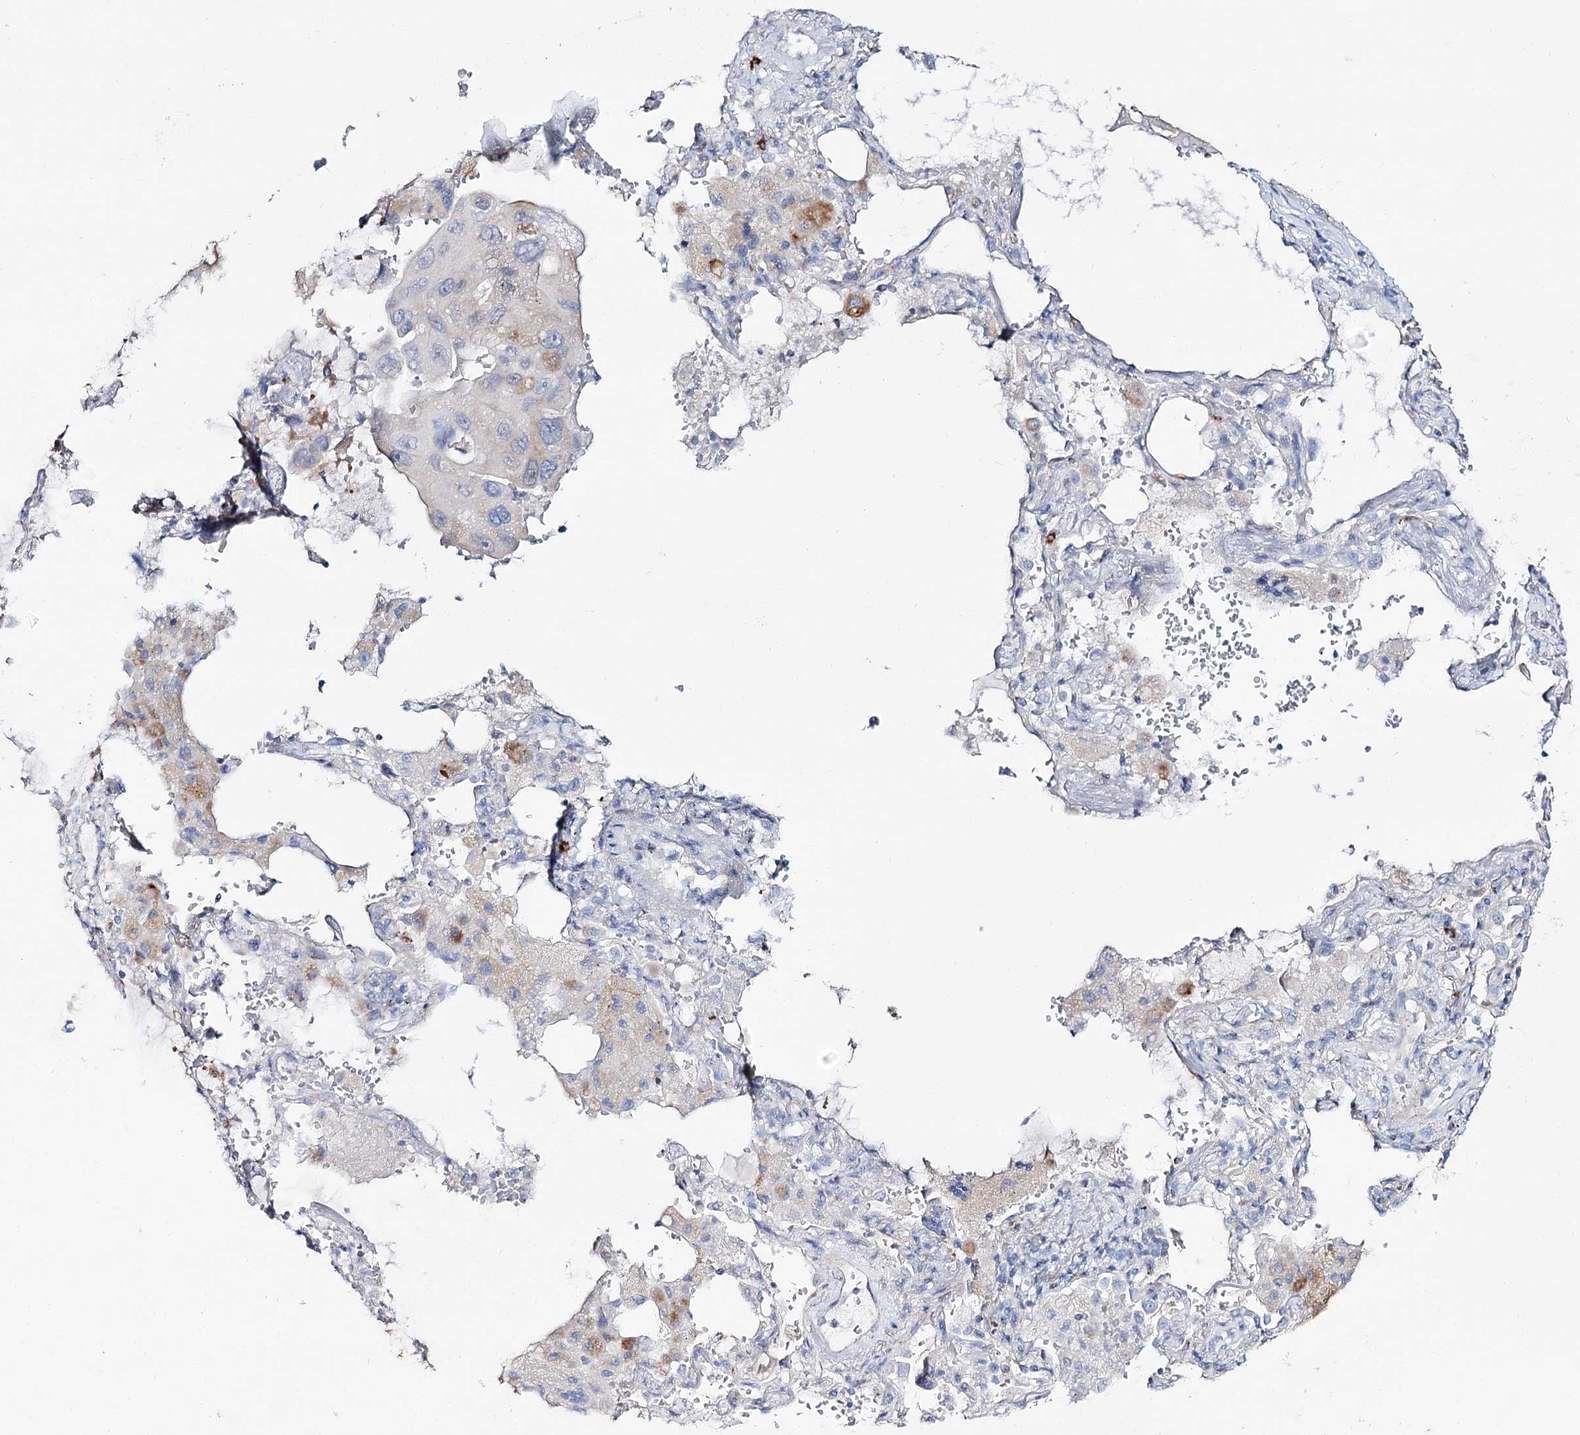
{"staining": {"intensity": "negative", "quantity": "none", "location": "none"}, "tissue": "lung cancer", "cell_type": "Tumor cells", "image_type": "cancer", "snomed": [{"axis": "morphology", "description": "Squamous cell carcinoma, NOS"}, {"axis": "topography", "description": "Lung"}], "caption": "Squamous cell carcinoma (lung) was stained to show a protein in brown. There is no significant expression in tumor cells. (DAB (3,3'-diaminobenzidine) IHC, high magnification).", "gene": "SLC3A1", "patient": {"sex": "female", "age": 73}}